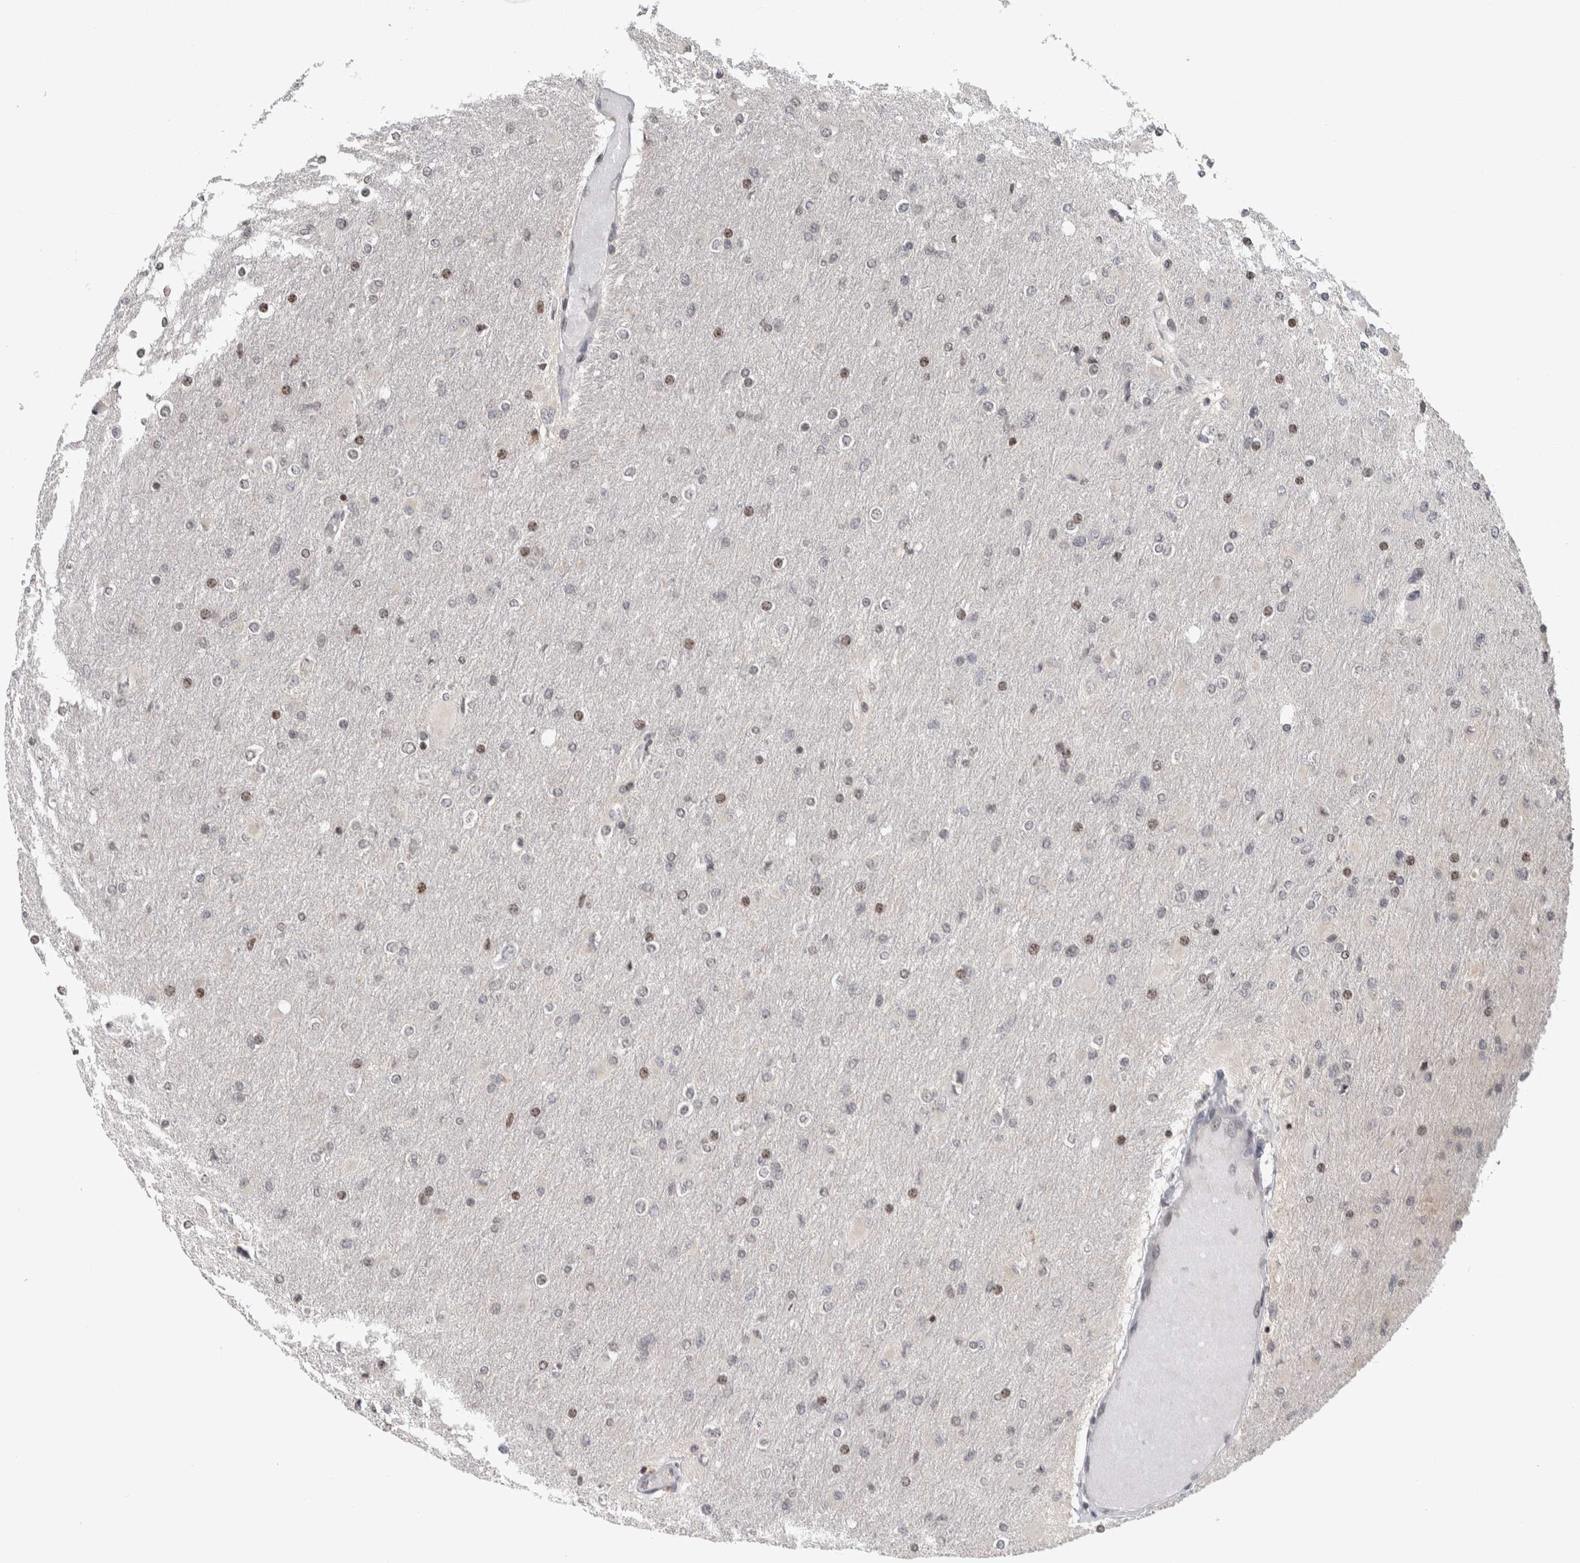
{"staining": {"intensity": "moderate", "quantity": "<25%", "location": "nuclear"}, "tissue": "glioma", "cell_type": "Tumor cells", "image_type": "cancer", "snomed": [{"axis": "morphology", "description": "Glioma, malignant, High grade"}, {"axis": "topography", "description": "Cerebral cortex"}], "caption": "Immunohistochemistry (IHC) micrograph of neoplastic tissue: glioma stained using immunohistochemistry (IHC) demonstrates low levels of moderate protein expression localized specifically in the nuclear of tumor cells, appearing as a nuclear brown color.", "gene": "ZSCAN21", "patient": {"sex": "female", "age": 36}}